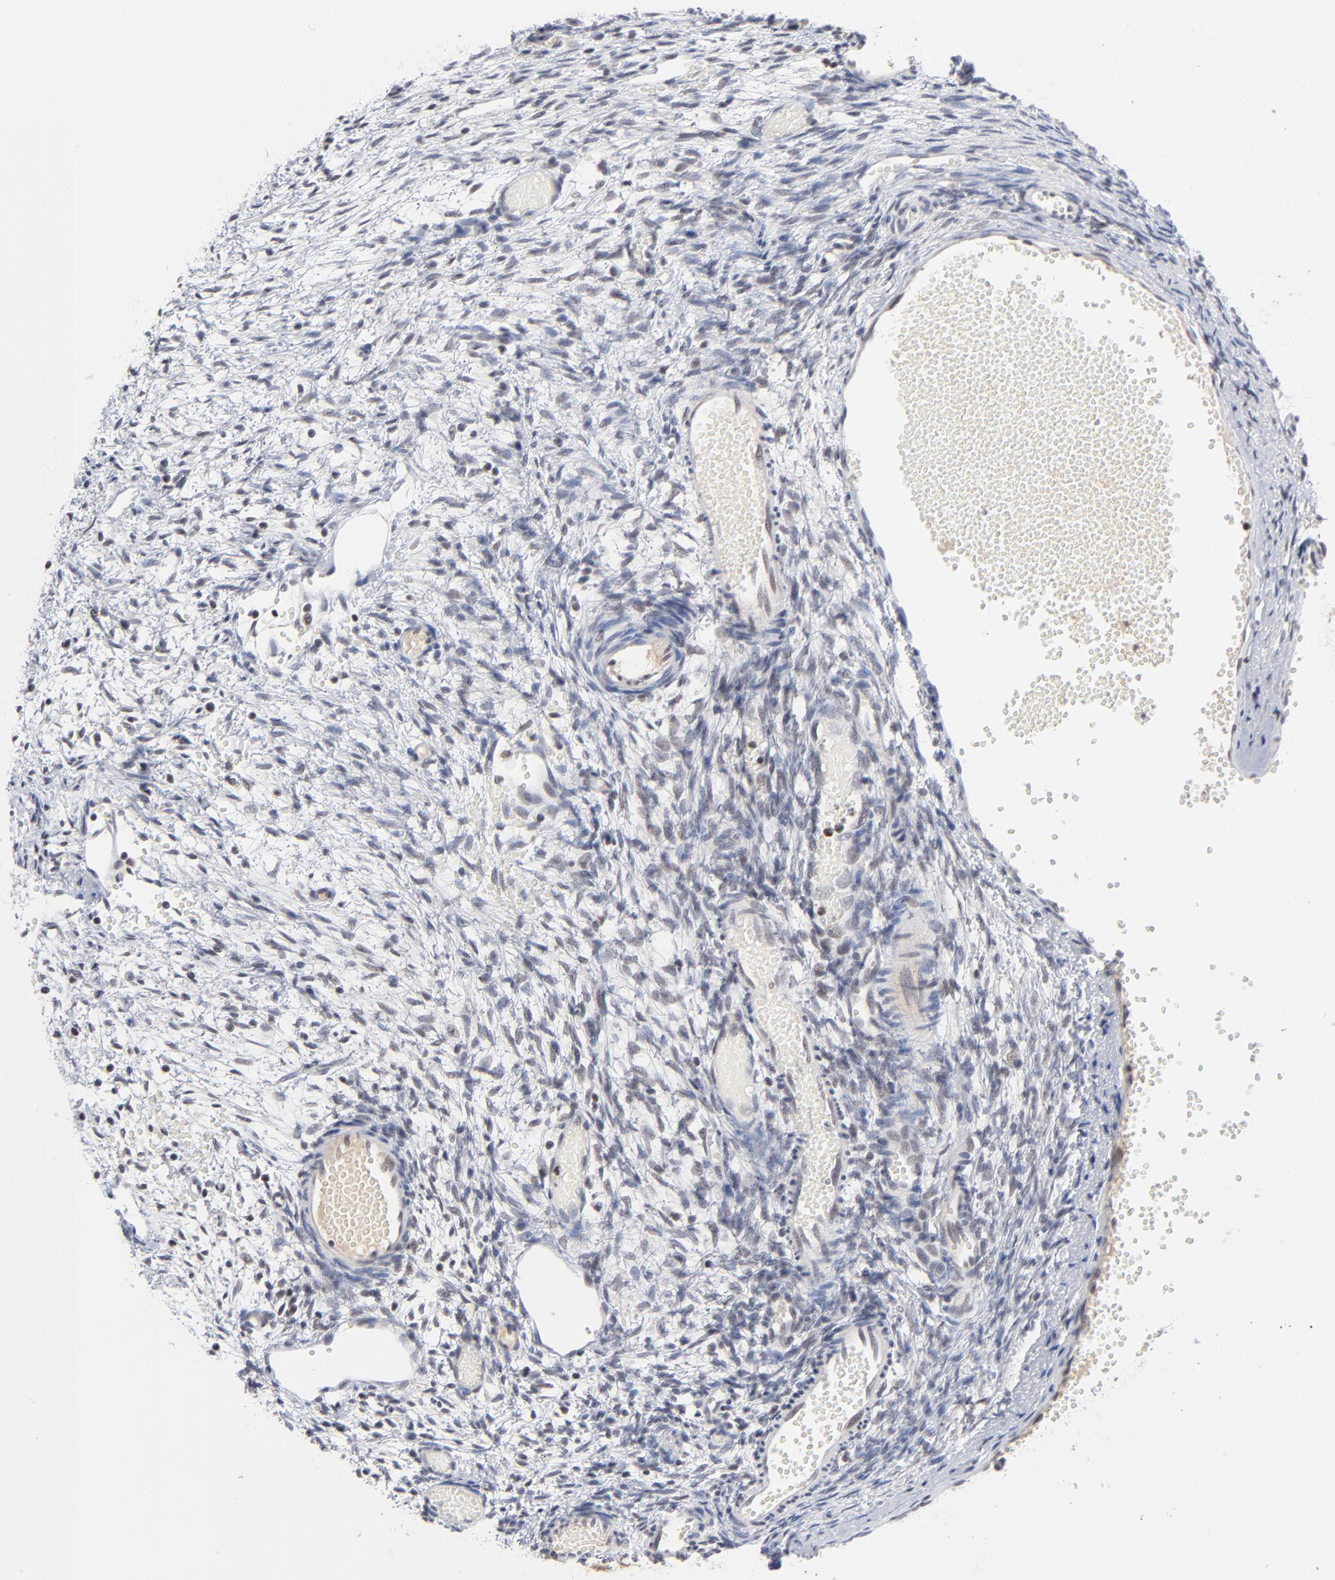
{"staining": {"intensity": "negative", "quantity": "none", "location": "none"}, "tissue": "ovary", "cell_type": "Ovarian stroma cells", "image_type": "normal", "snomed": [{"axis": "morphology", "description": "Normal tissue, NOS"}, {"axis": "topography", "description": "Ovary"}], "caption": "IHC histopathology image of unremarkable ovary stained for a protein (brown), which demonstrates no staining in ovarian stroma cells. (DAB IHC with hematoxylin counter stain).", "gene": "MAX", "patient": {"sex": "female", "age": 35}}